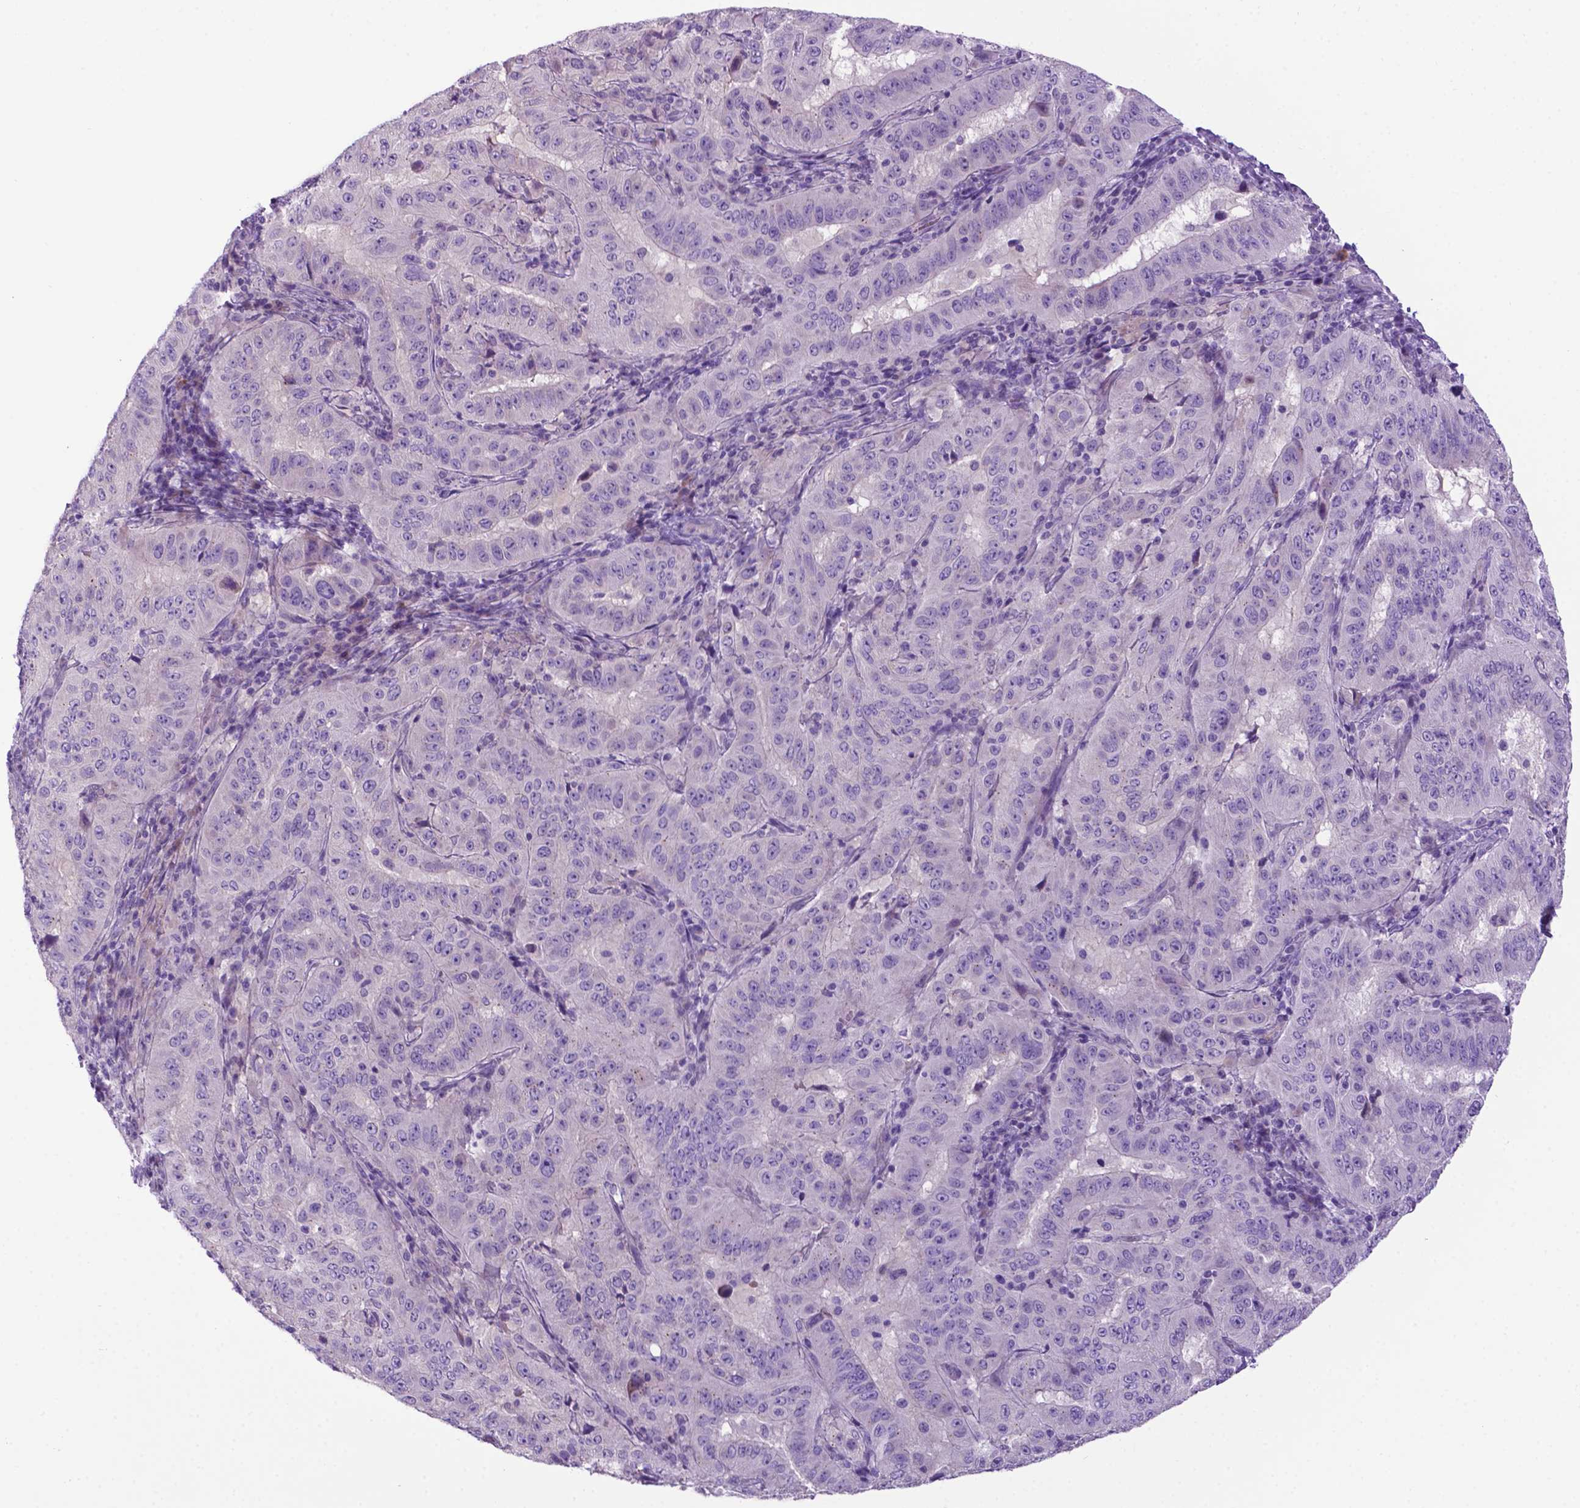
{"staining": {"intensity": "negative", "quantity": "none", "location": "none"}, "tissue": "pancreatic cancer", "cell_type": "Tumor cells", "image_type": "cancer", "snomed": [{"axis": "morphology", "description": "Adenocarcinoma, NOS"}, {"axis": "topography", "description": "Pancreas"}], "caption": "DAB (3,3'-diaminobenzidine) immunohistochemical staining of pancreatic adenocarcinoma demonstrates no significant positivity in tumor cells.", "gene": "ADRA2B", "patient": {"sex": "male", "age": 63}}